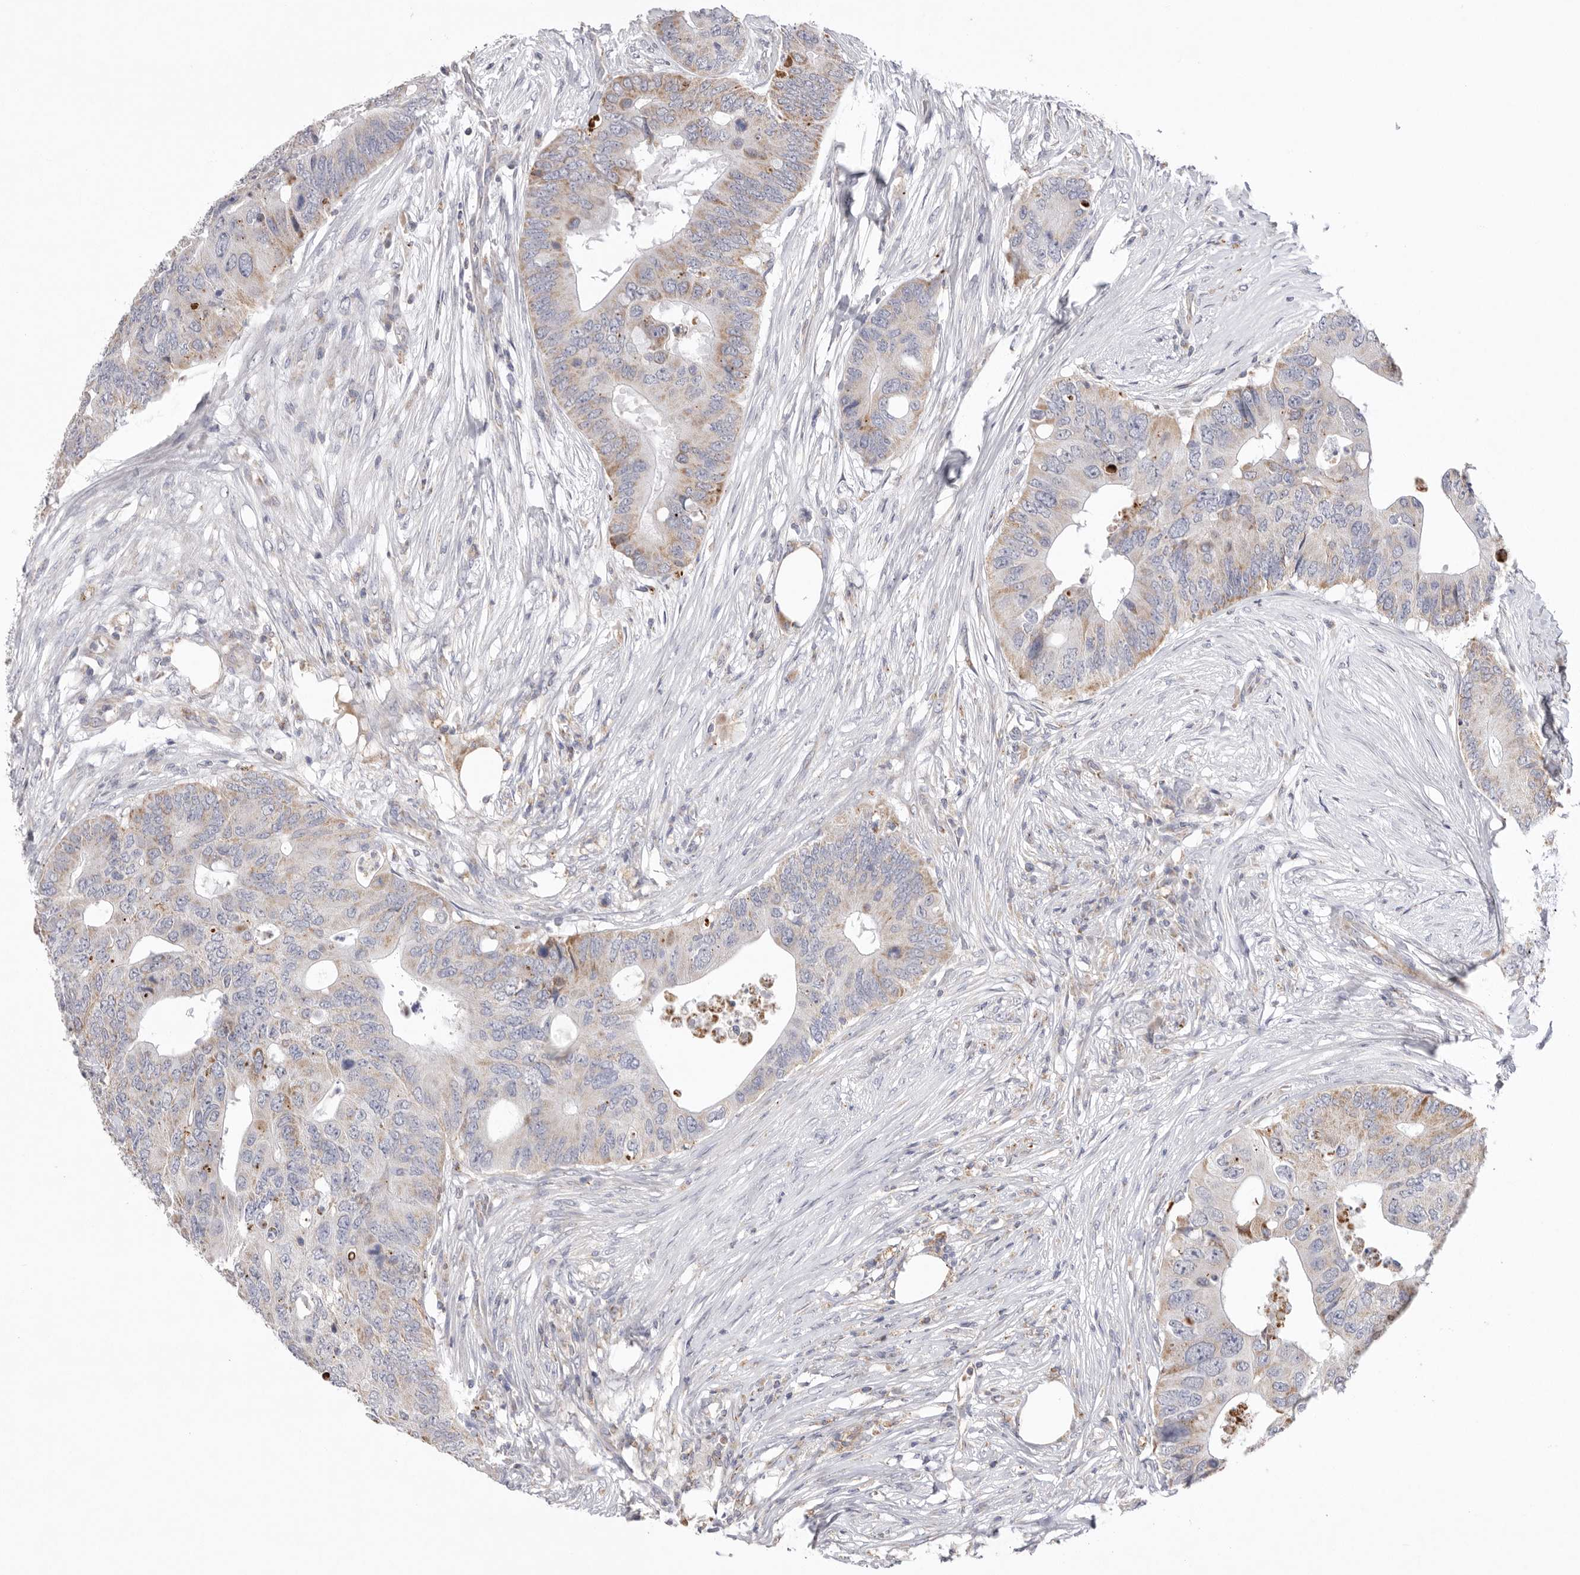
{"staining": {"intensity": "weak", "quantity": "<25%", "location": "cytoplasmic/membranous"}, "tissue": "colorectal cancer", "cell_type": "Tumor cells", "image_type": "cancer", "snomed": [{"axis": "morphology", "description": "Adenocarcinoma, NOS"}, {"axis": "topography", "description": "Colon"}], "caption": "The histopathology image reveals no staining of tumor cells in adenocarcinoma (colorectal).", "gene": "VDAC3", "patient": {"sex": "male", "age": 71}}